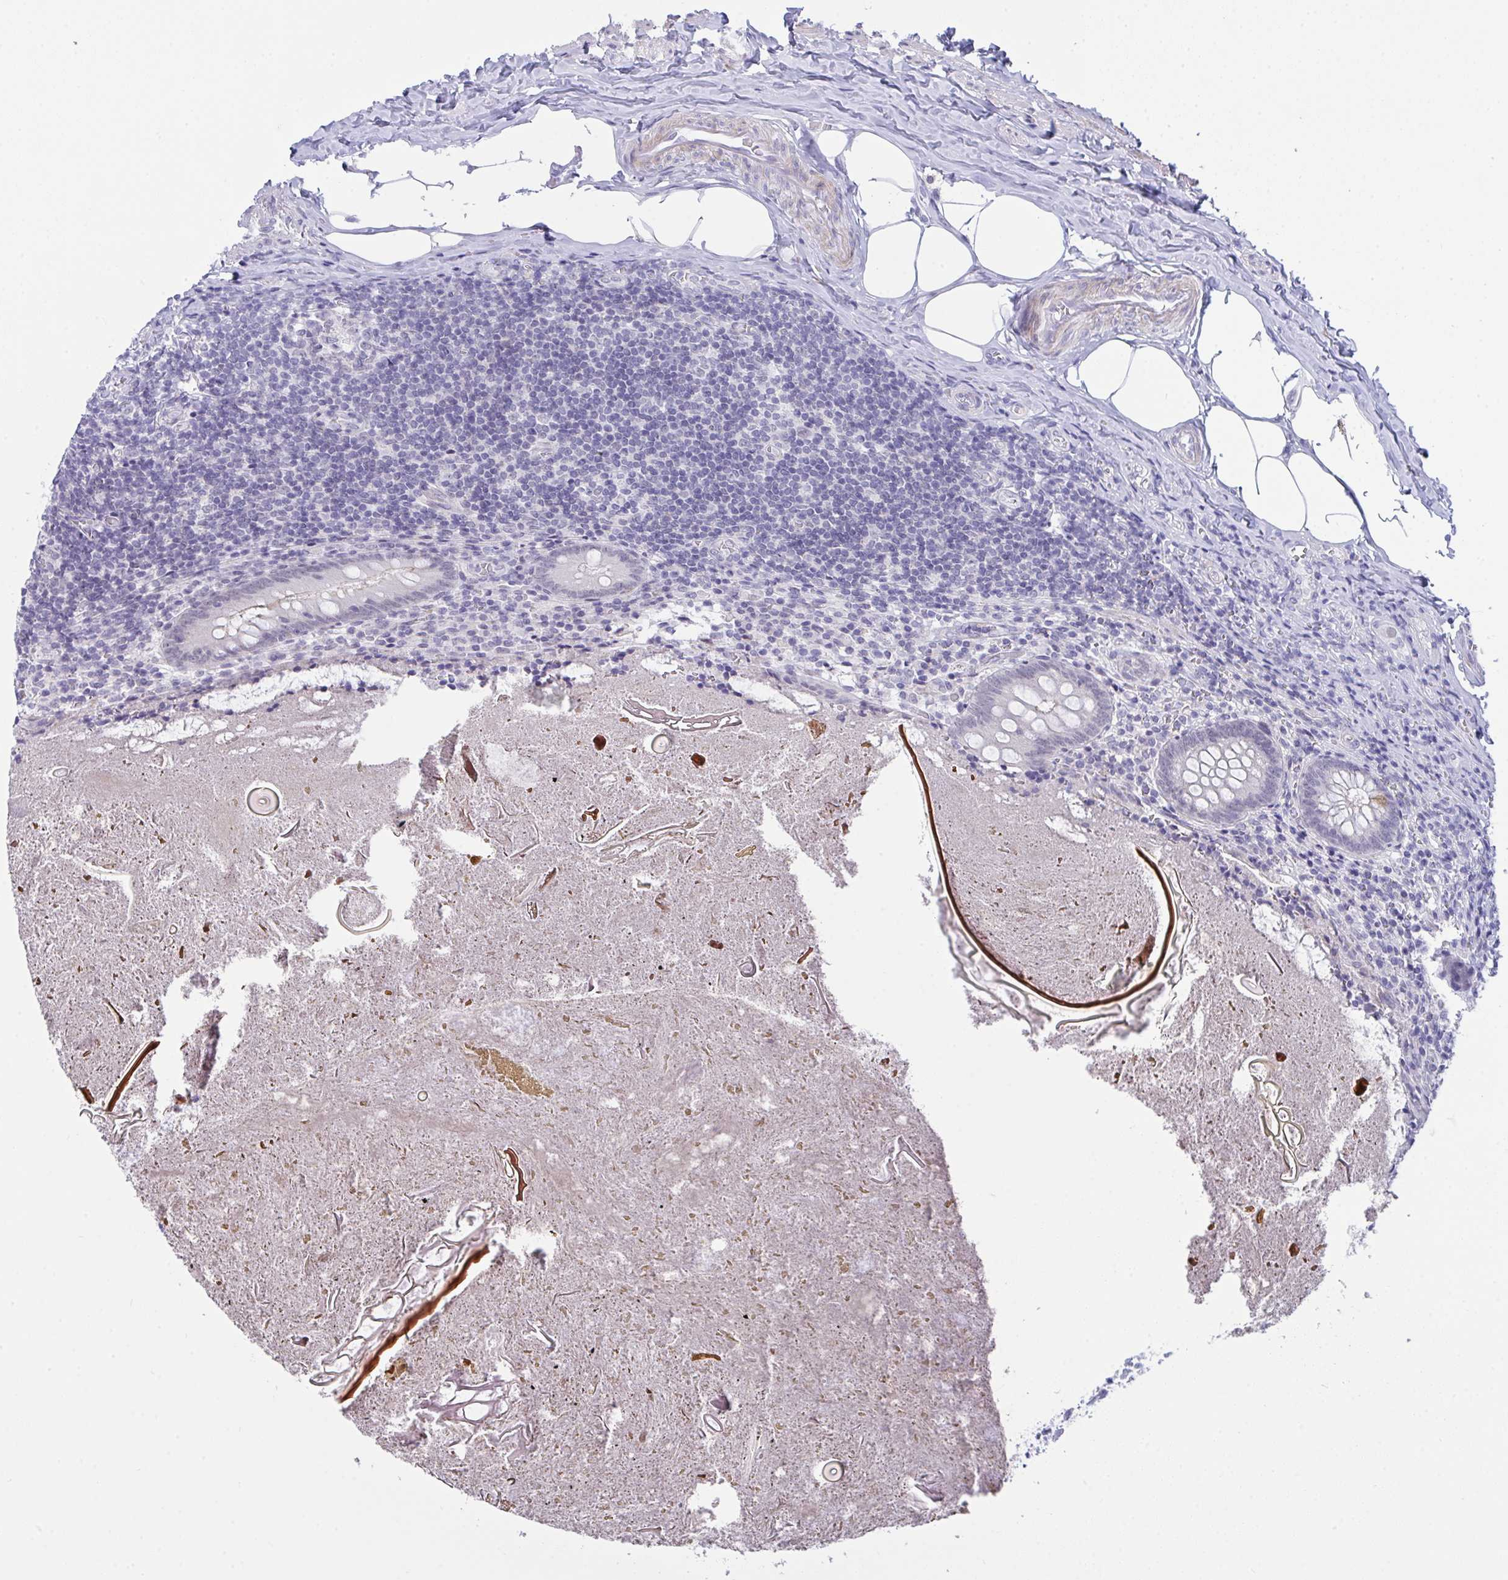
{"staining": {"intensity": "weak", "quantity": "<25%", "location": "cytoplasmic/membranous"}, "tissue": "appendix", "cell_type": "Glandular cells", "image_type": "normal", "snomed": [{"axis": "morphology", "description": "Normal tissue, NOS"}, {"axis": "topography", "description": "Appendix"}], "caption": "IHC of unremarkable human appendix exhibits no expression in glandular cells. The staining was performed using DAB to visualize the protein expression in brown, while the nuclei were stained in blue with hematoxylin (Magnification: 20x).", "gene": "FBXL22", "patient": {"sex": "female", "age": 17}}